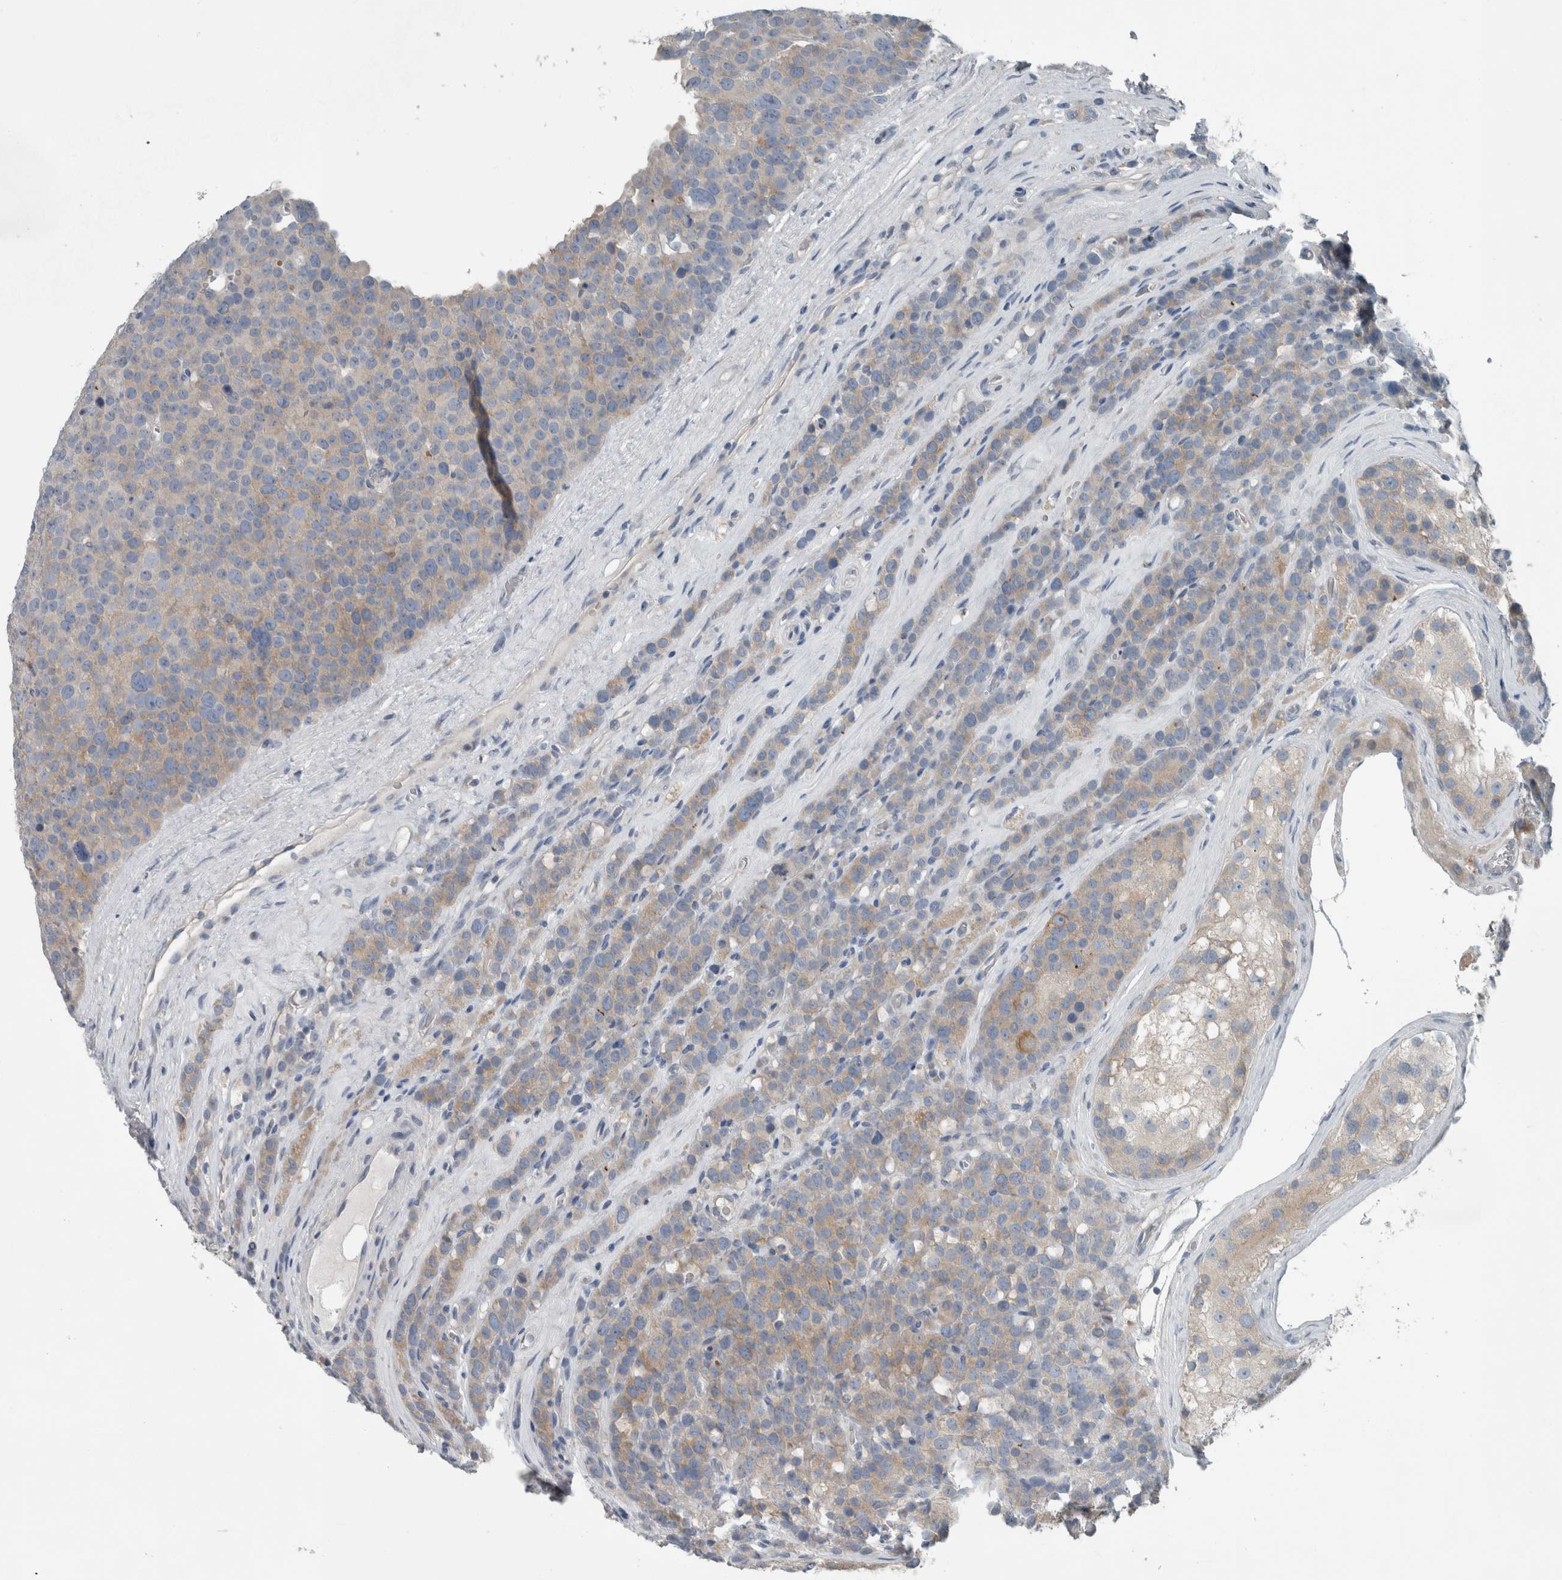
{"staining": {"intensity": "weak", "quantity": ">75%", "location": "cytoplasmic/membranous"}, "tissue": "testis cancer", "cell_type": "Tumor cells", "image_type": "cancer", "snomed": [{"axis": "morphology", "description": "Seminoma, NOS"}, {"axis": "topography", "description": "Testis"}], "caption": "A low amount of weak cytoplasmic/membranous staining is seen in approximately >75% of tumor cells in testis seminoma tissue. (DAB = brown stain, brightfield microscopy at high magnification).", "gene": "SH3GL2", "patient": {"sex": "male", "age": 71}}